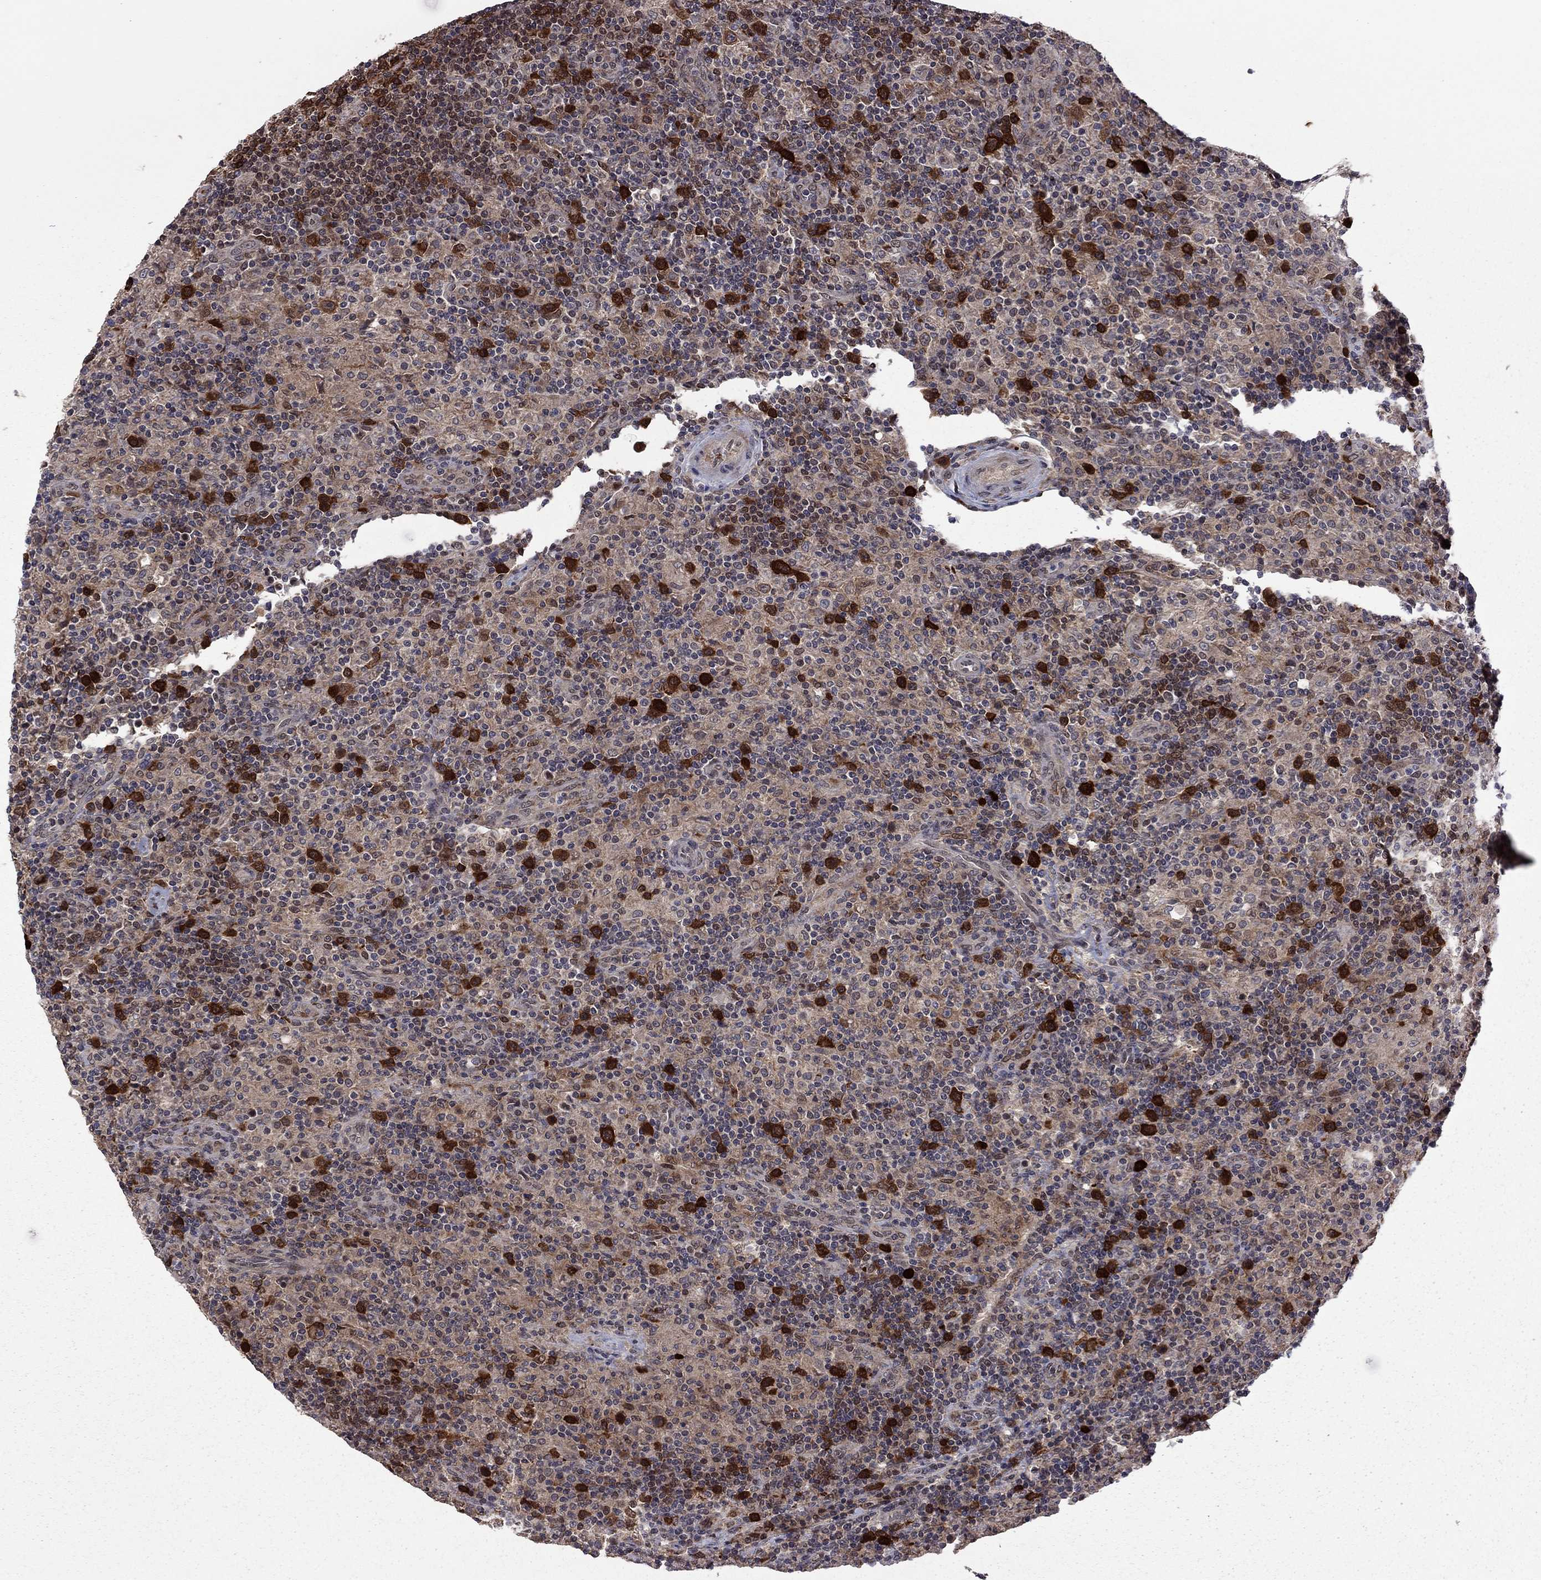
{"staining": {"intensity": "negative", "quantity": "none", "location": "none"}, "tissue": "lymphoma", "cell_type": "Tumor cells", "image_type": "cancer", "snomed": [{"axis": "morphology", "description": "Hodgkin's disease, NOS"}, {"axis": "topography", "description": "Lymph node"}], "caption": "Image shows no significant protein expression in tumor cells of lymphoma. (DAB immunohistochemistry (IHC) with hematoxylin counter stain).", "gene": "GPAA1", "patient": {"sex": "male", "age": 70}}